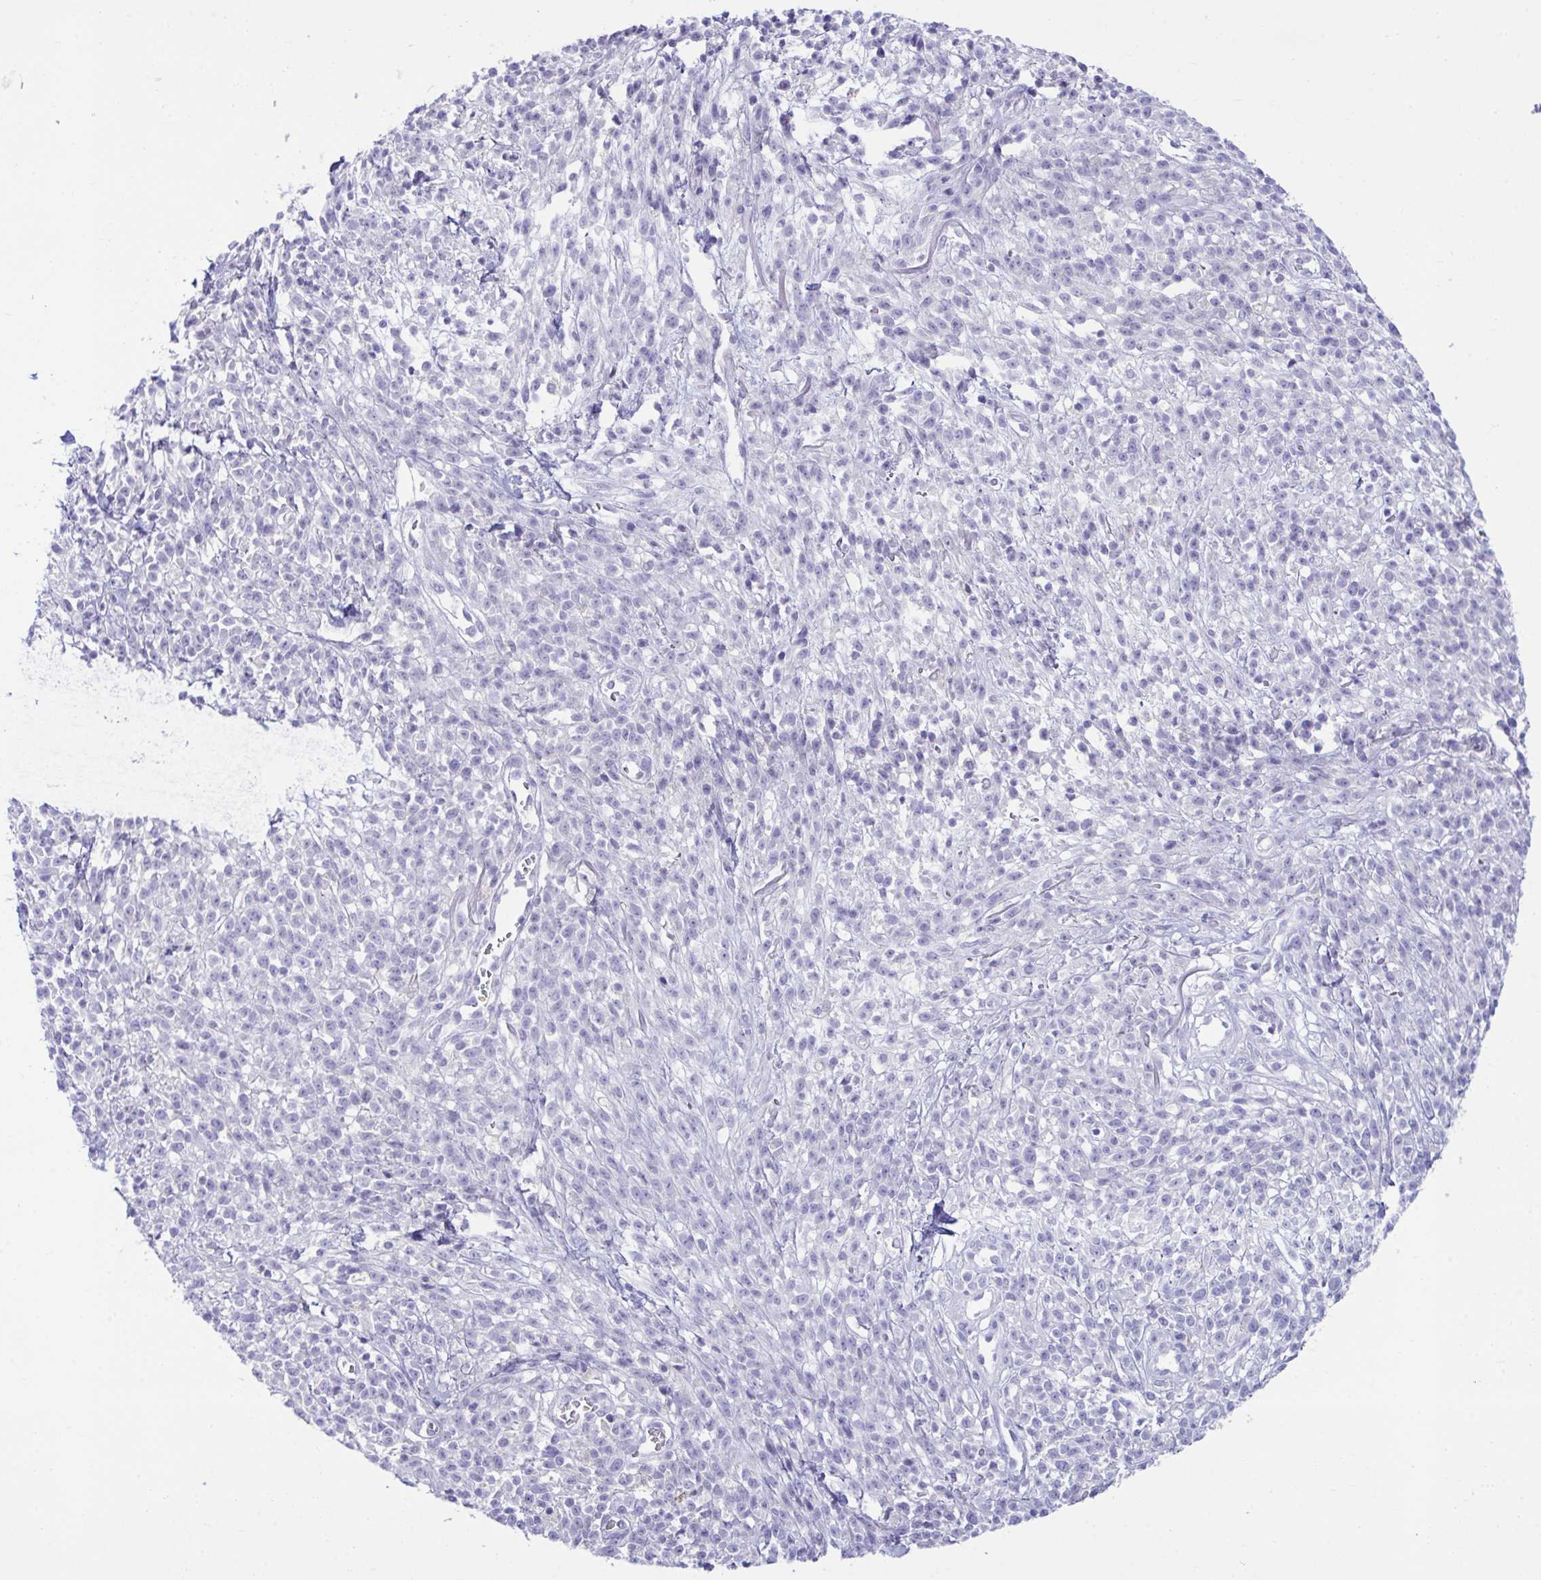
{"staining": {"intensity": "negative", "quantity": "none", "location": "none"}, "tissue": "melanoma", "cell_type": "Tumor cells", "image_type": "cancer", "snomed": [{"axis": "morphology", "description": "Malignant melanoma, NOS"}, {"axis": "topography", "description": "Skin"}, {"axis": "topography", "description": "Skin of trunk"}], "caption": "There is no significant expression in tumor cells of melanoma.", "gene": "PLEKHH1", "patient": {"sex": "male", "age": 74}}